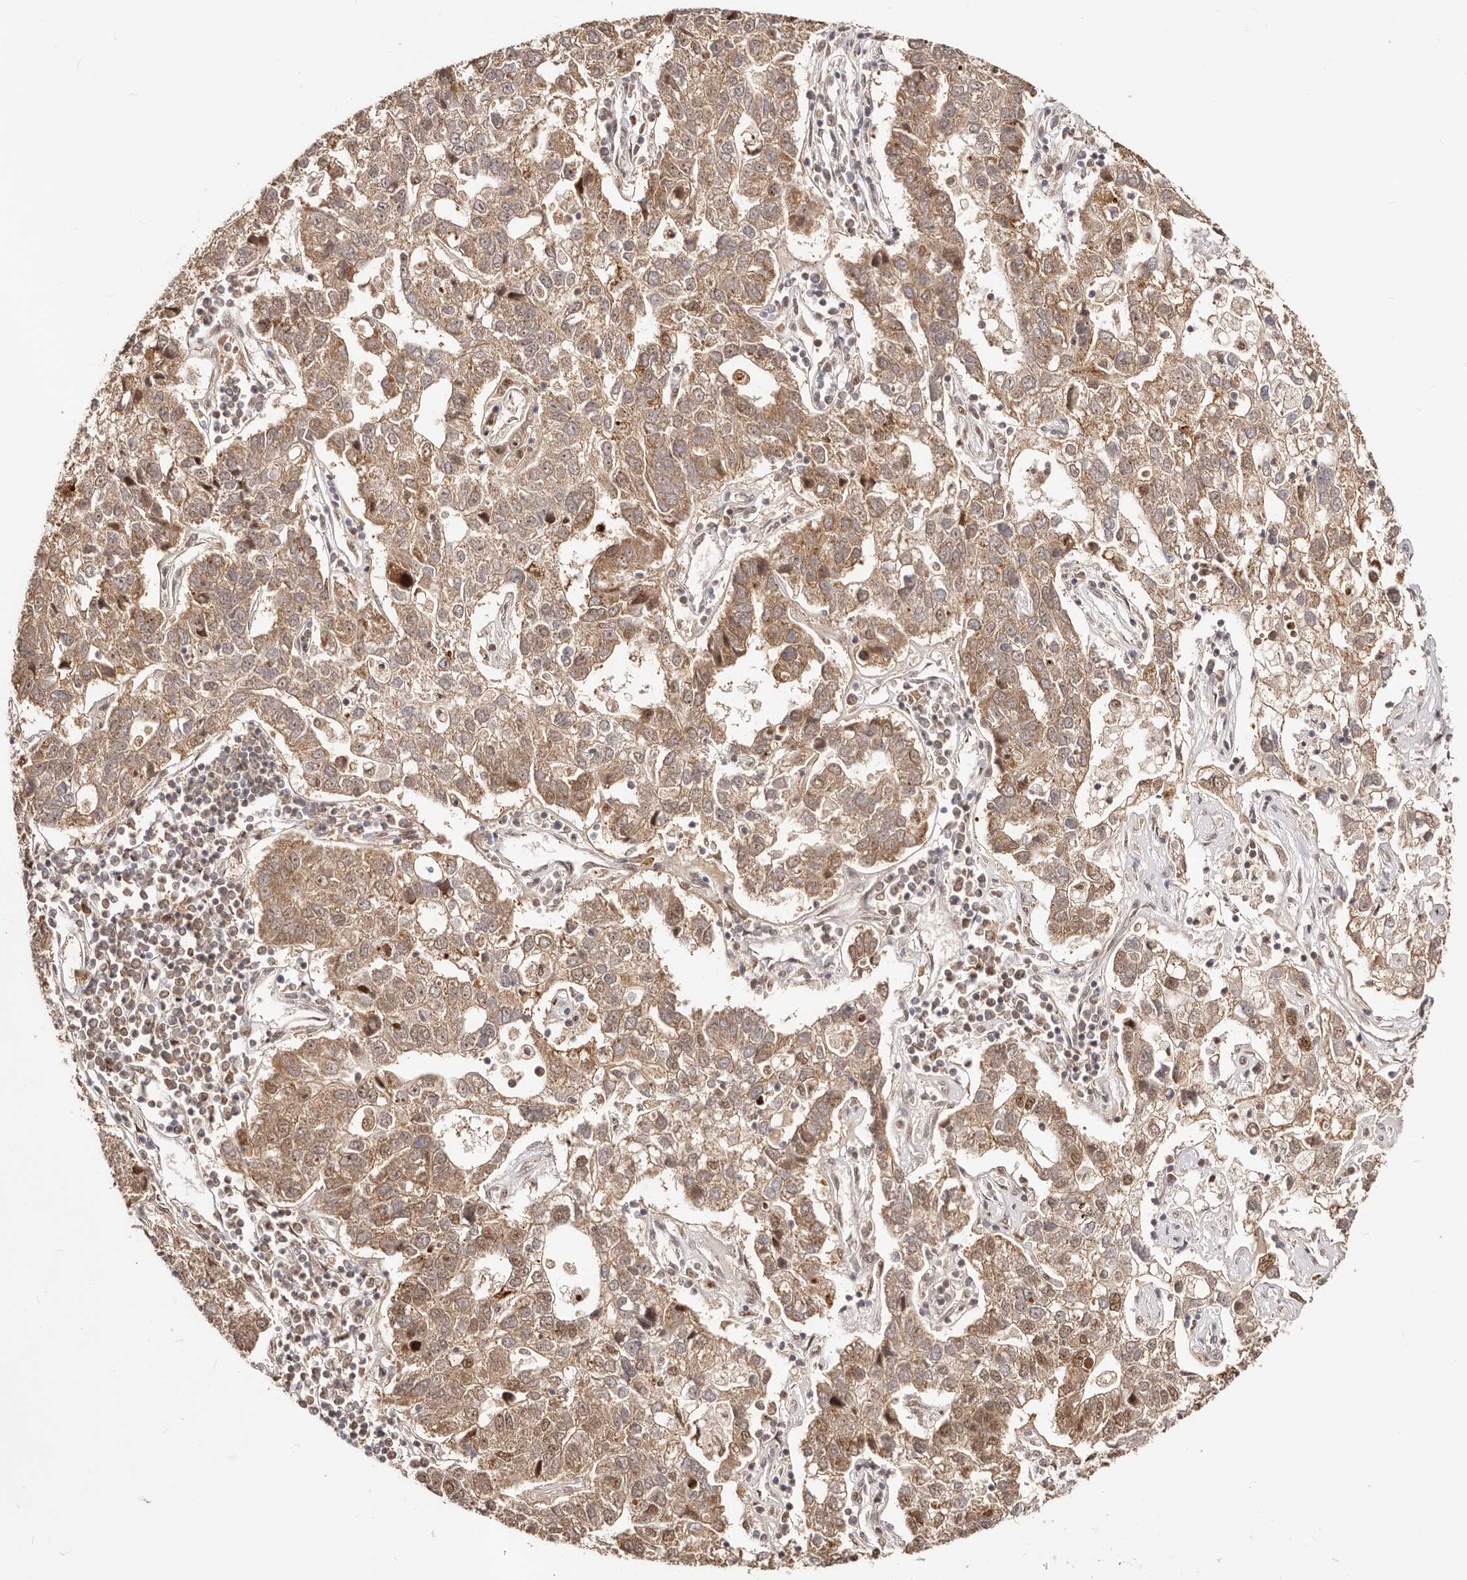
{"staining": {"intensity": "strong", "quantity": "25%-75%", "location": "cytoplasmic/membranous,nuclear"}, "tissue": "pancreatic cancer", "cell_type": "Tumor cells", "image_type": "cancer", "snomed": [{"axis": "morphology", "description": "Adenocarcinoma, NOS"}, {"axis": "topography", "description": "Pancreas"}], "caption": "IHC (DAB) staining of adenocarcinoma (pancreatic) exhibits strong cytoplasmic/membranous and nuclear protein expression in about 25%-75% of tumor cells.", "gene": "SEC14L1", "patient": {"sex": "female", "age": 61}}